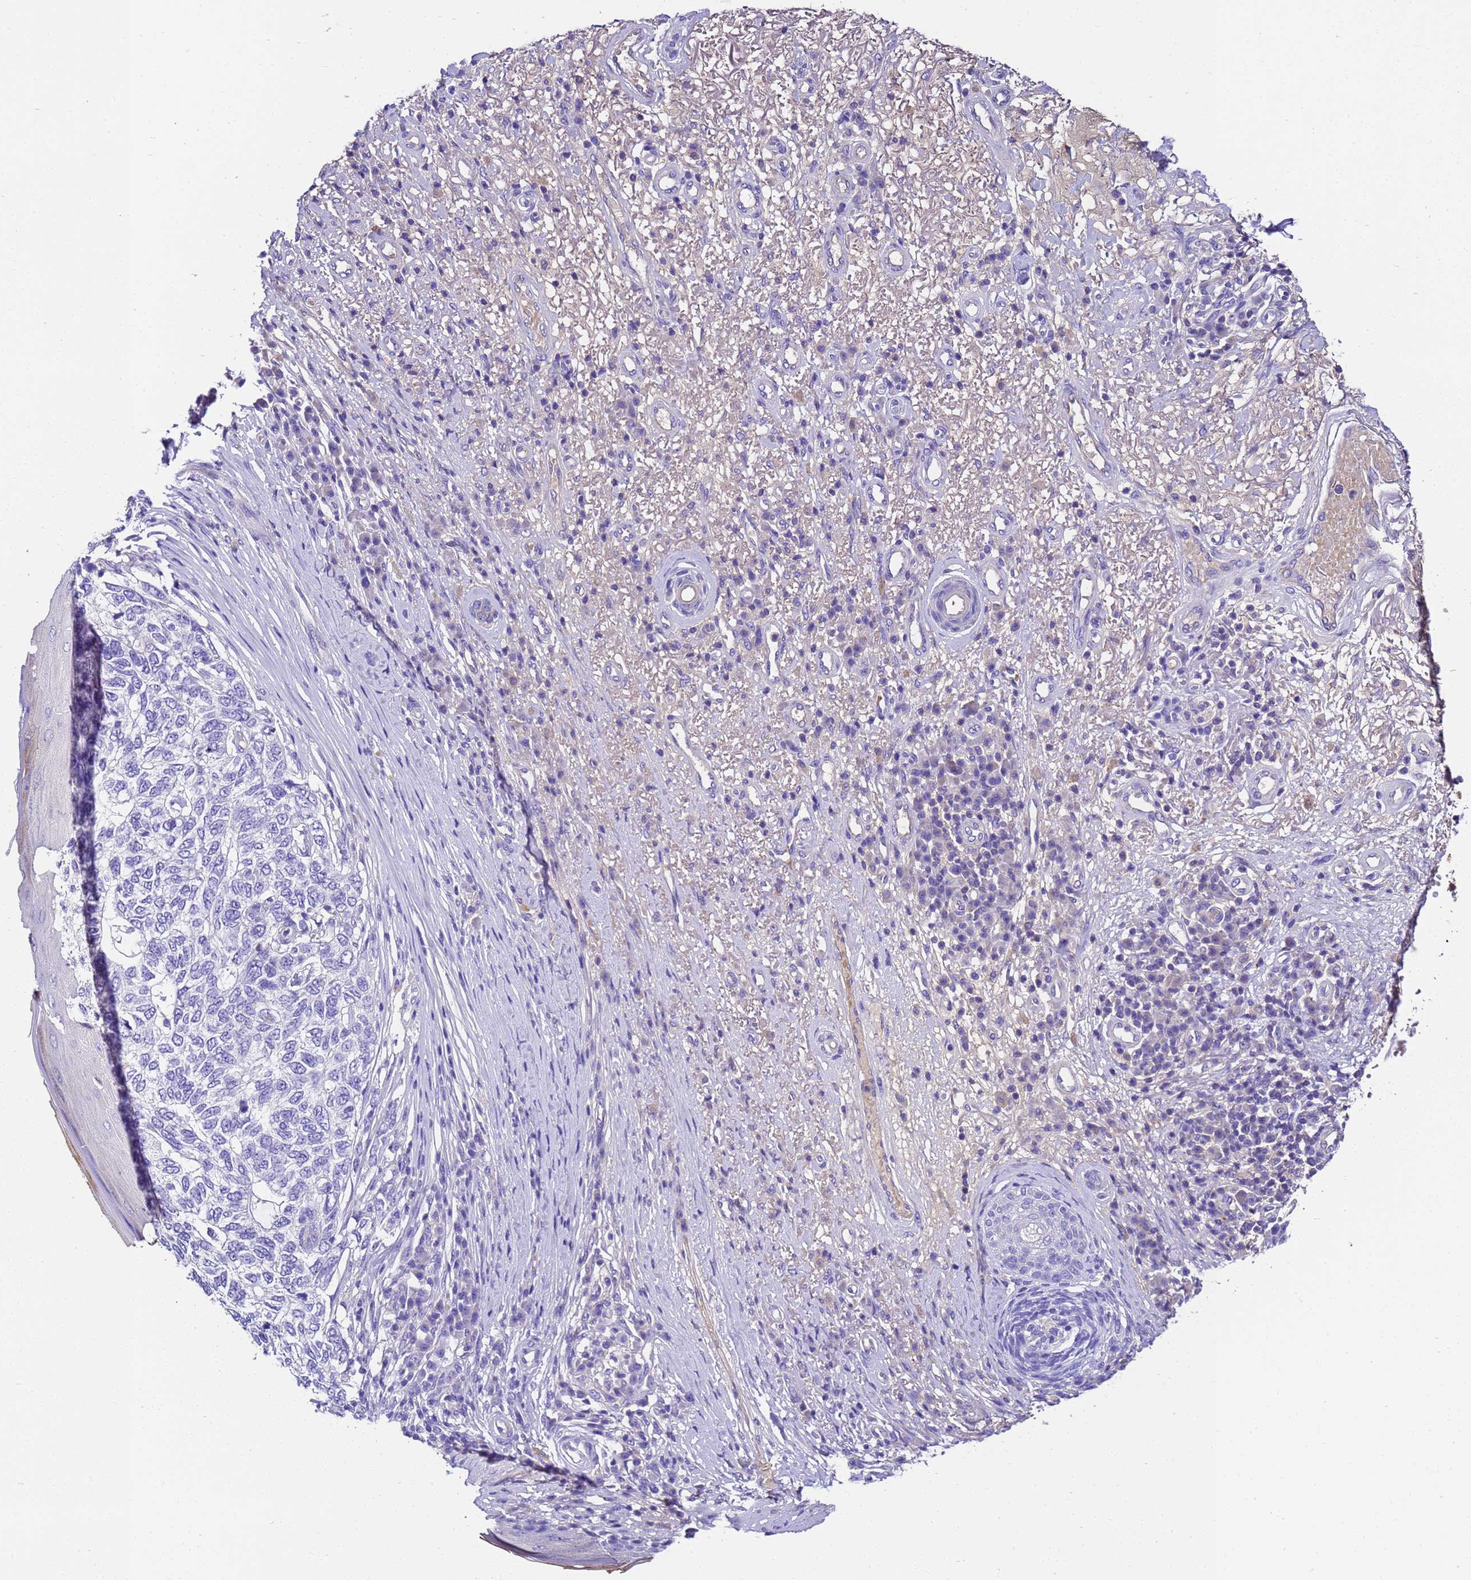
{"staining": {"intensity": "negative", "quantity": "none", "location": "none"}, "tissue": "skin cancer", "cell_type": "Tumor cells", "image_type": "cancer", "snomed": [{"axis": "morphology", "description": "Basal cell carcinoma"}, {"axis": "topography", "description": "Skin"}], "caption": "High magnification brightfield microscopy of basal cell carcinoma (skin) stained with DAB (brown) and counterstained with hematoxylin (blue): tumor cells show no significant staining.", "gene": "UGT2A1", "patient": {"sex": "female", "age": 65}}